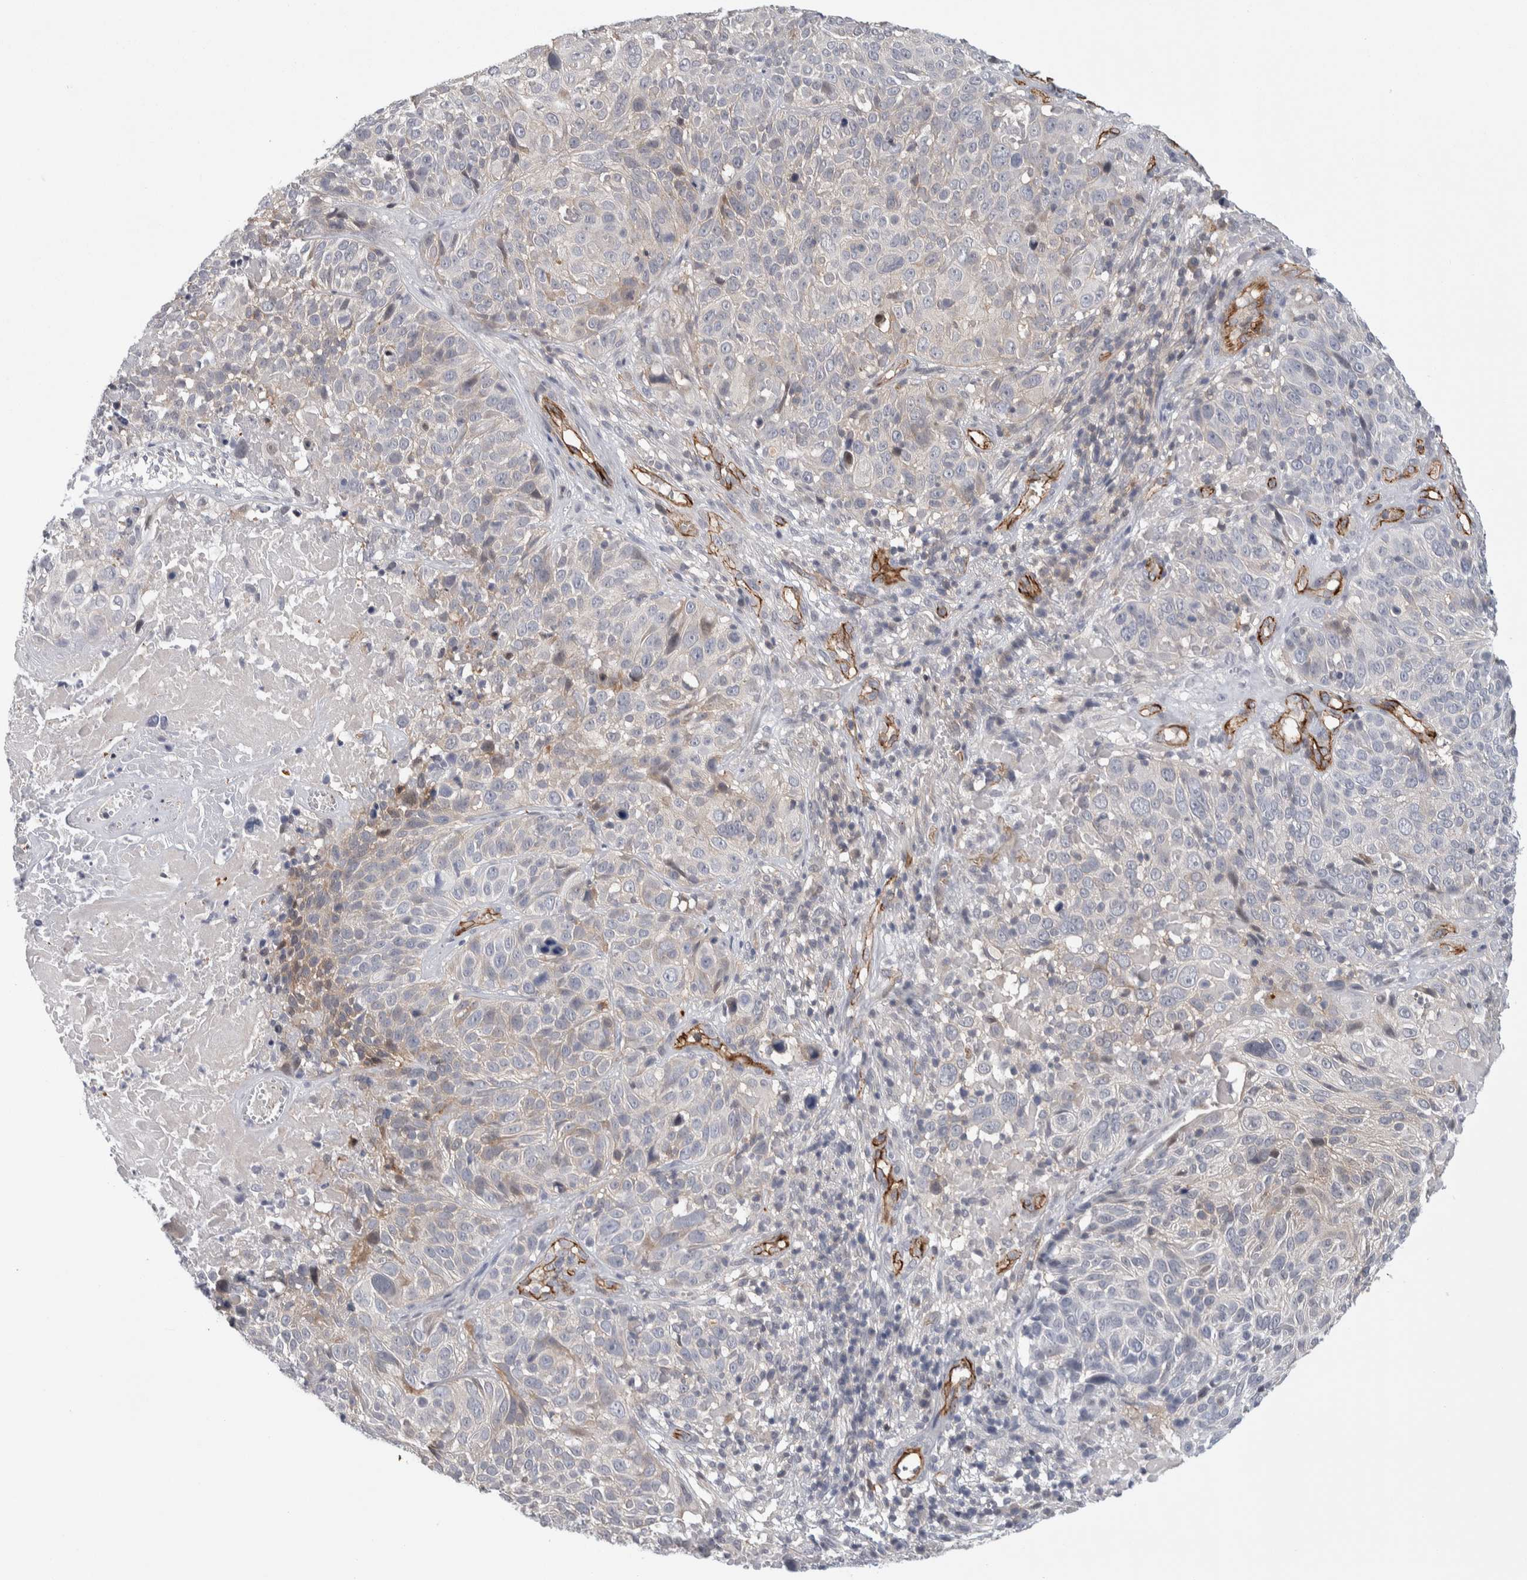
{"staining": {"intensity": "negative", "quantity": "none", "location": "none"}, "tissue": "cervical cancer", "cell_type": "Tumor cells", "image_type": "cancer", "snomed": [{"axis": "morphology", "description": "Squamous cell carcinoma, NOS"}, {"axis": "topography", "description": "Cervix"}], "caption": "DAB (3,3'-diaminobenzidine) immunohistochemical staining of human squamous cell carcinoma (cervical) shows no significant expression in tumor cells. (DAB (3,3'-diaminobenzidine) immunohistochemistry (IHC), high magnification).", "gene": "ZNF862", "patient": {"sex": "female", "age": 74}}